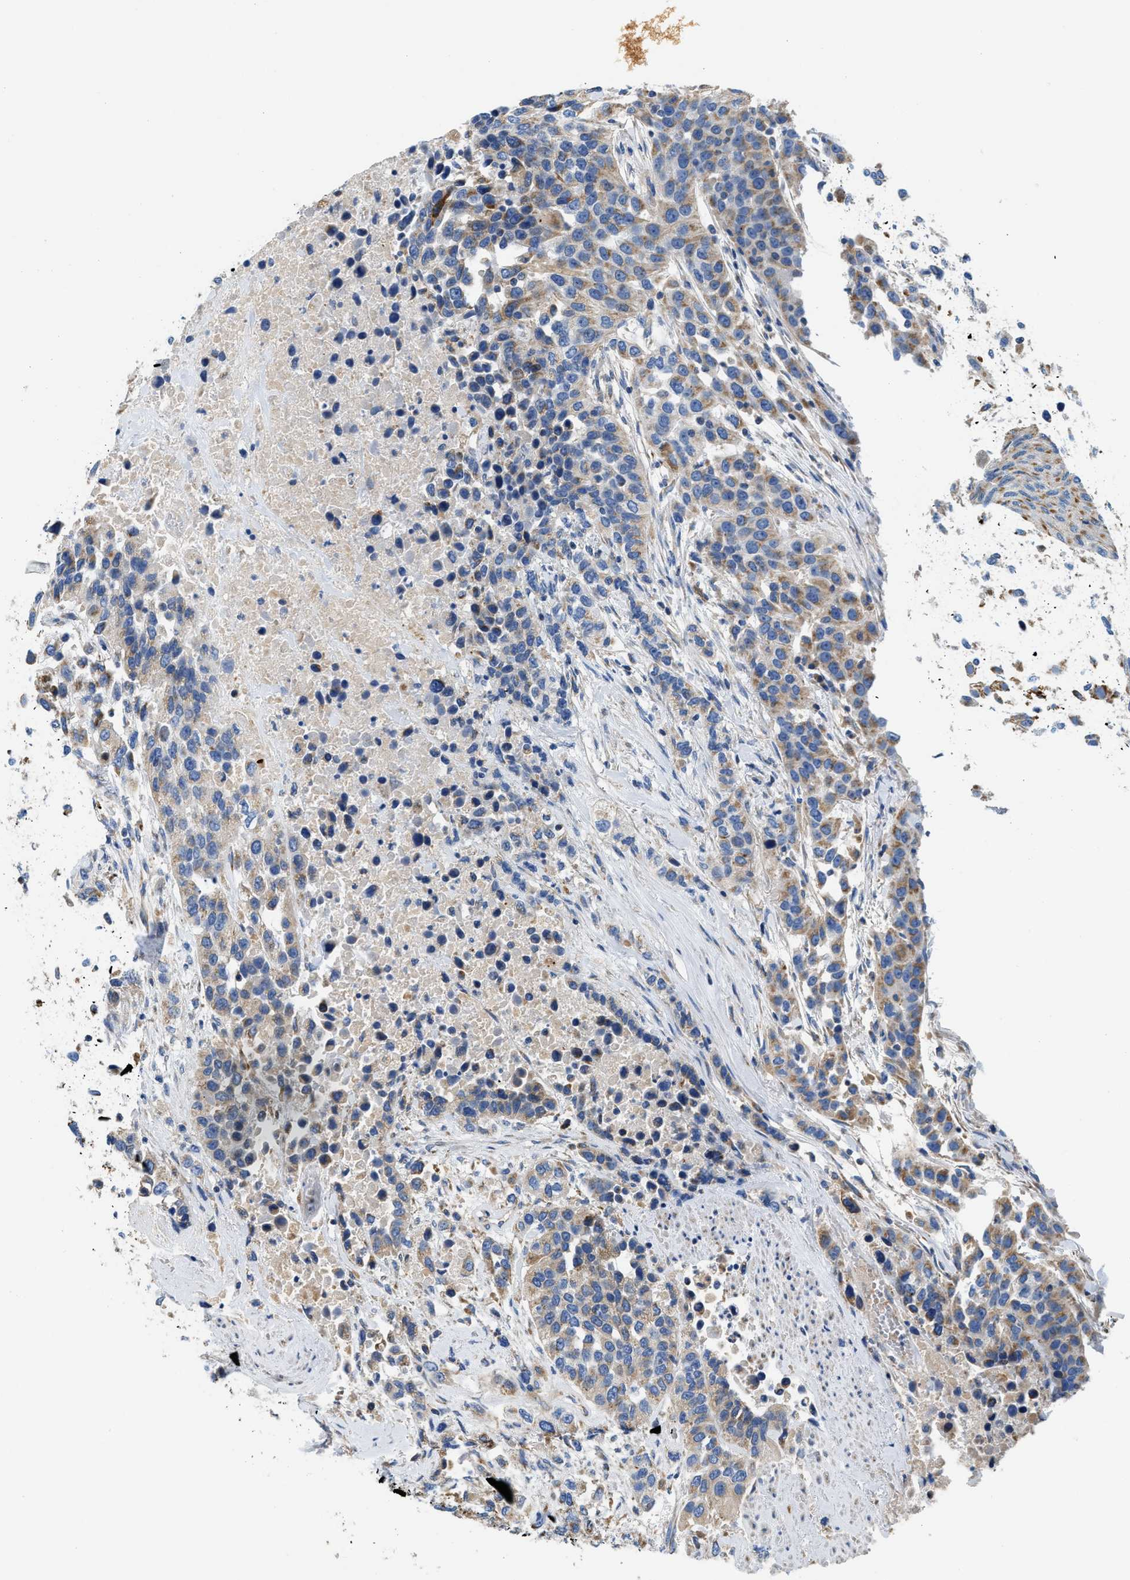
{"staining": {"intensity": "weak", "quantity": ">75%", "location": "cytoplasmic/membranous"}, "tissue": "urothelial cancer", "cell_type": "Tumor cells", "image_type": "cancer", "snomed": [{"axis": "morphology", "description": "Urothelial carcinoma, High grade"}, {"axis": "topography", "description": "Urinary bladder"}], "caption": "A photomicrograph of human high-grade urothelial carcinoma stained for a protein reveals weak cytoplasmic/membranous brown staining in tumor cells. (DAB IHC with brightfield microscopy, high magnification).", "gene": "SLC25A13", "patient": {"sex": "female", "age": 80}}